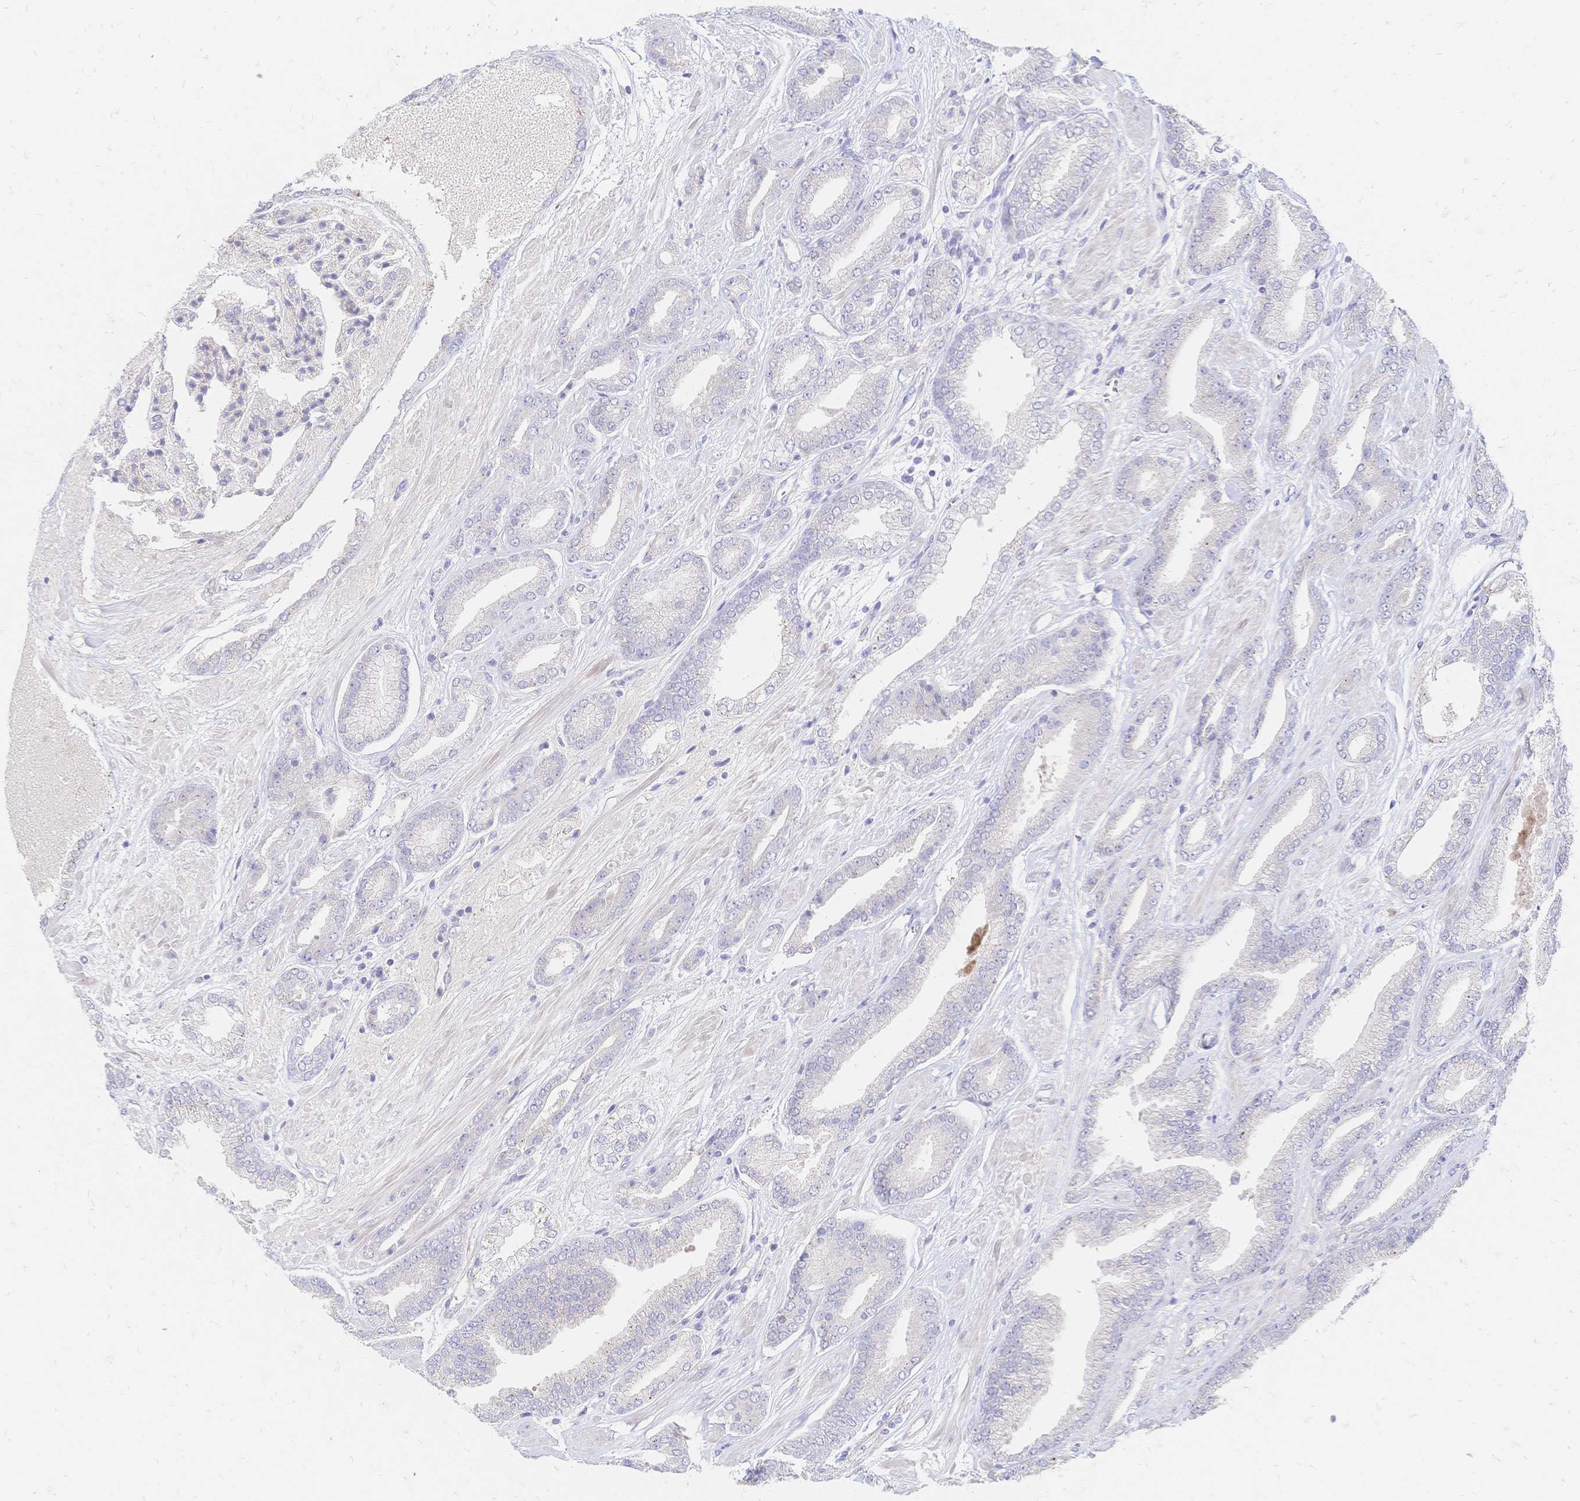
{"staining": {"intensity": "negative", "quantity": "none", "location": "none"}, "tissue": "prostate cancer", "cell_type": "Tumor cells", "image_type": "cancer", "snomed": [{"axis": "morphology", "description": "Adenocarcinoma, High grade"}, {"axis": "topography", "description": "Prostate"}], "caption": "Micrograph shows no significant protein positivity in tumor cells of prostate high-grade adenocarcinoma. (Brightfield microscopy of DAB immunohistochemistry at high magnification).", "gene": "VWC2L", "patient": {"sex": "male", "age": 56}}